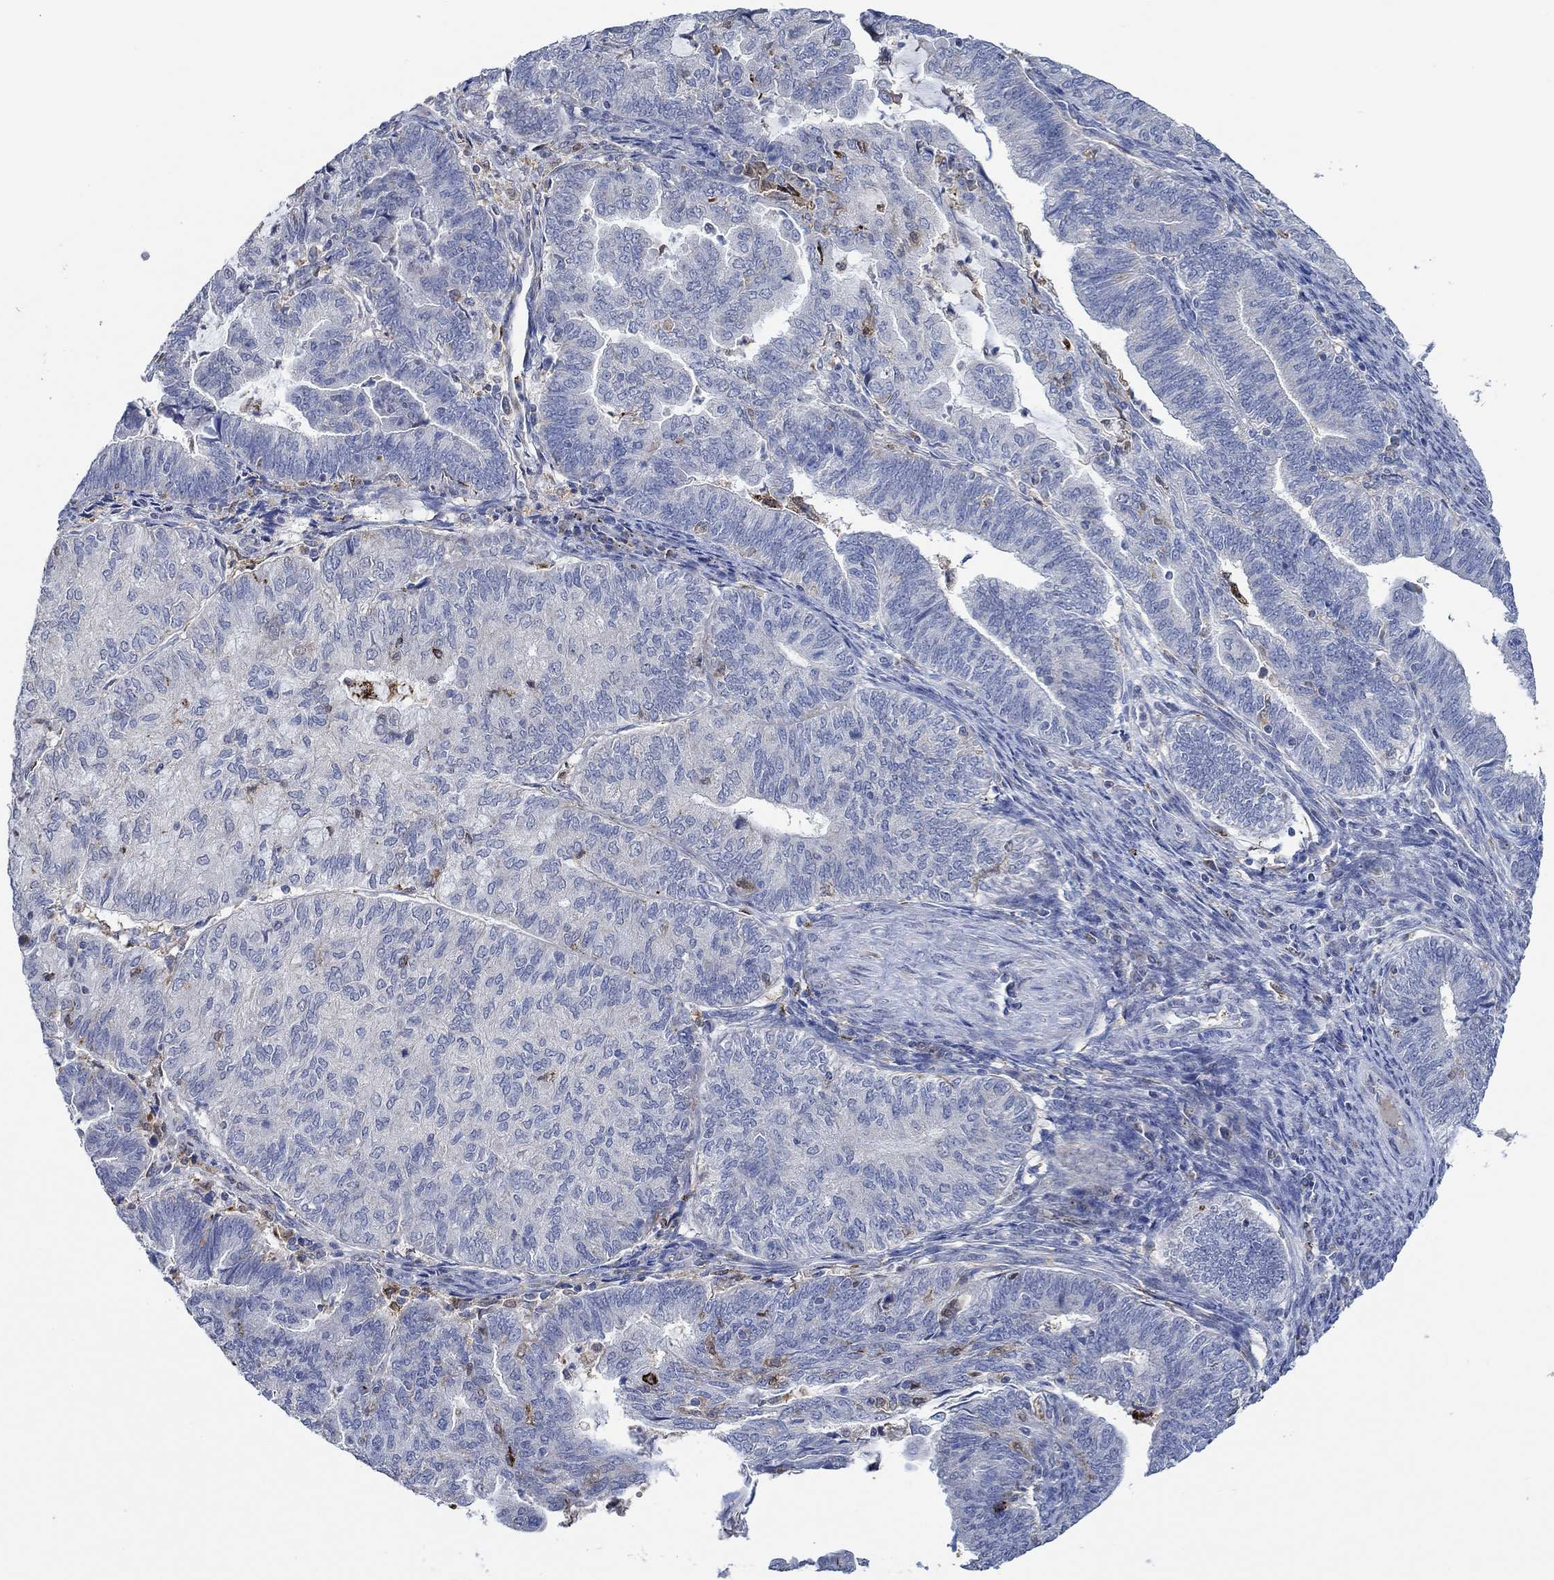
{"staining": {"intensity": "negative", "quantity": "none", "location": "none"}, "tissue": "endometrial cancer", "cell_type": "Tumor cells", "image_type": "cancer", "snomed": [{"axis": "morphology", "description": "Adenocarcinoma, NOS"}, {"axis": "topography", "description": "Endometrium"}], "caption": "Immunohistochemical staining of endometrial adenocarcinoma displays no significant positivity in tumor cells. (DAB immunohistochemistry with hematoxylin counter stain).", "gene": "MPP1", "patient": {"sex": "female", "age": 82}}